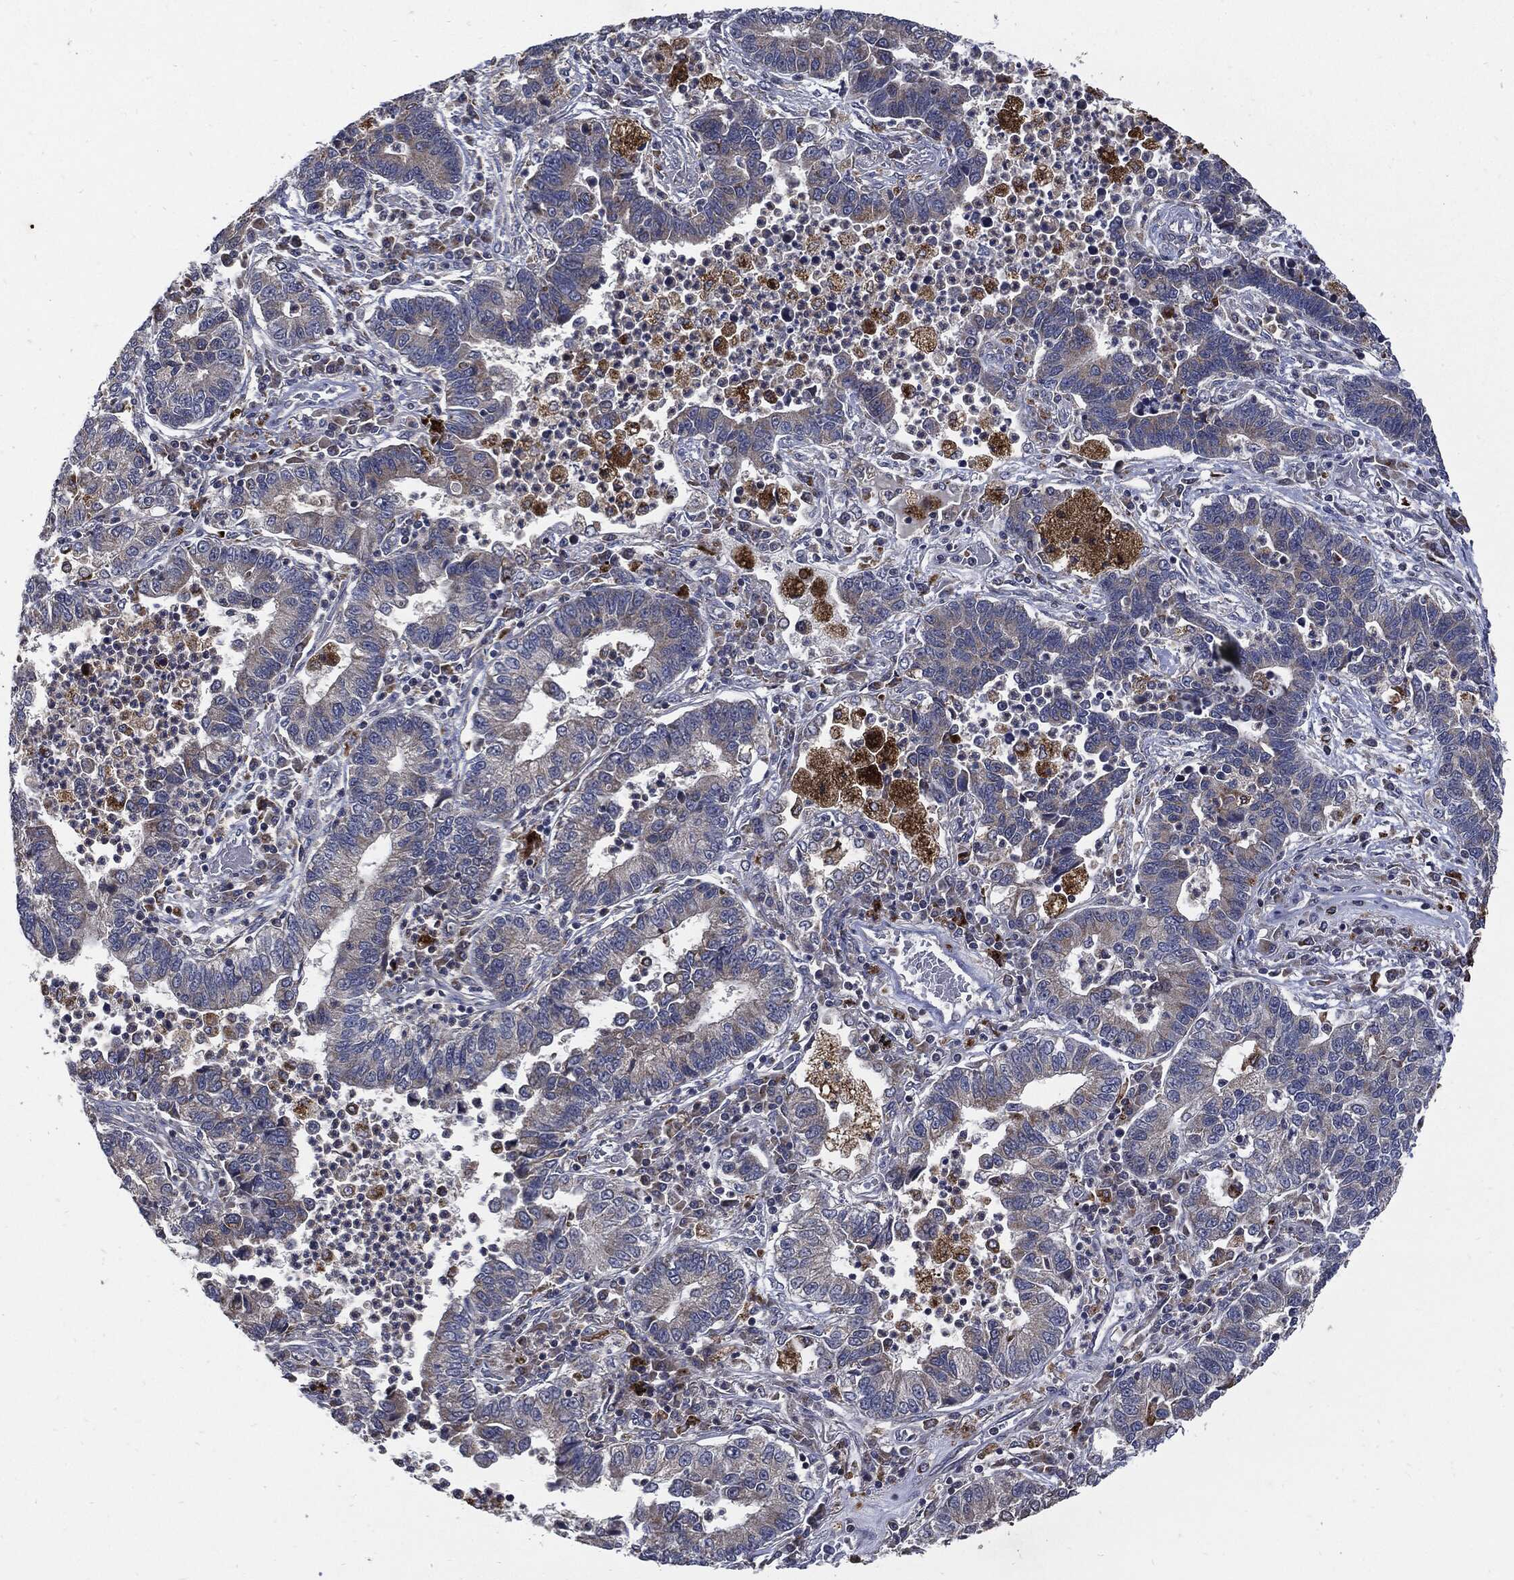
{"staining": {"intensity": "negative", "quantity": "none", "location": "none"}, "tissue": "lung cancer", "cell_type": "Tumor cells", "image_type": "cancer", "snomed": [{"axis": "morphology", "description": "Adenocarcinoma, NOS"}, {"axis": "topography", "description": "Lung"}], "caption": "Immunohistochemistry of human lung cancer (adenocarcinoma) displays no staining in tumor cells.", "gene": "SLC31A2", "patient": {"sex": "female", "age": 57}}